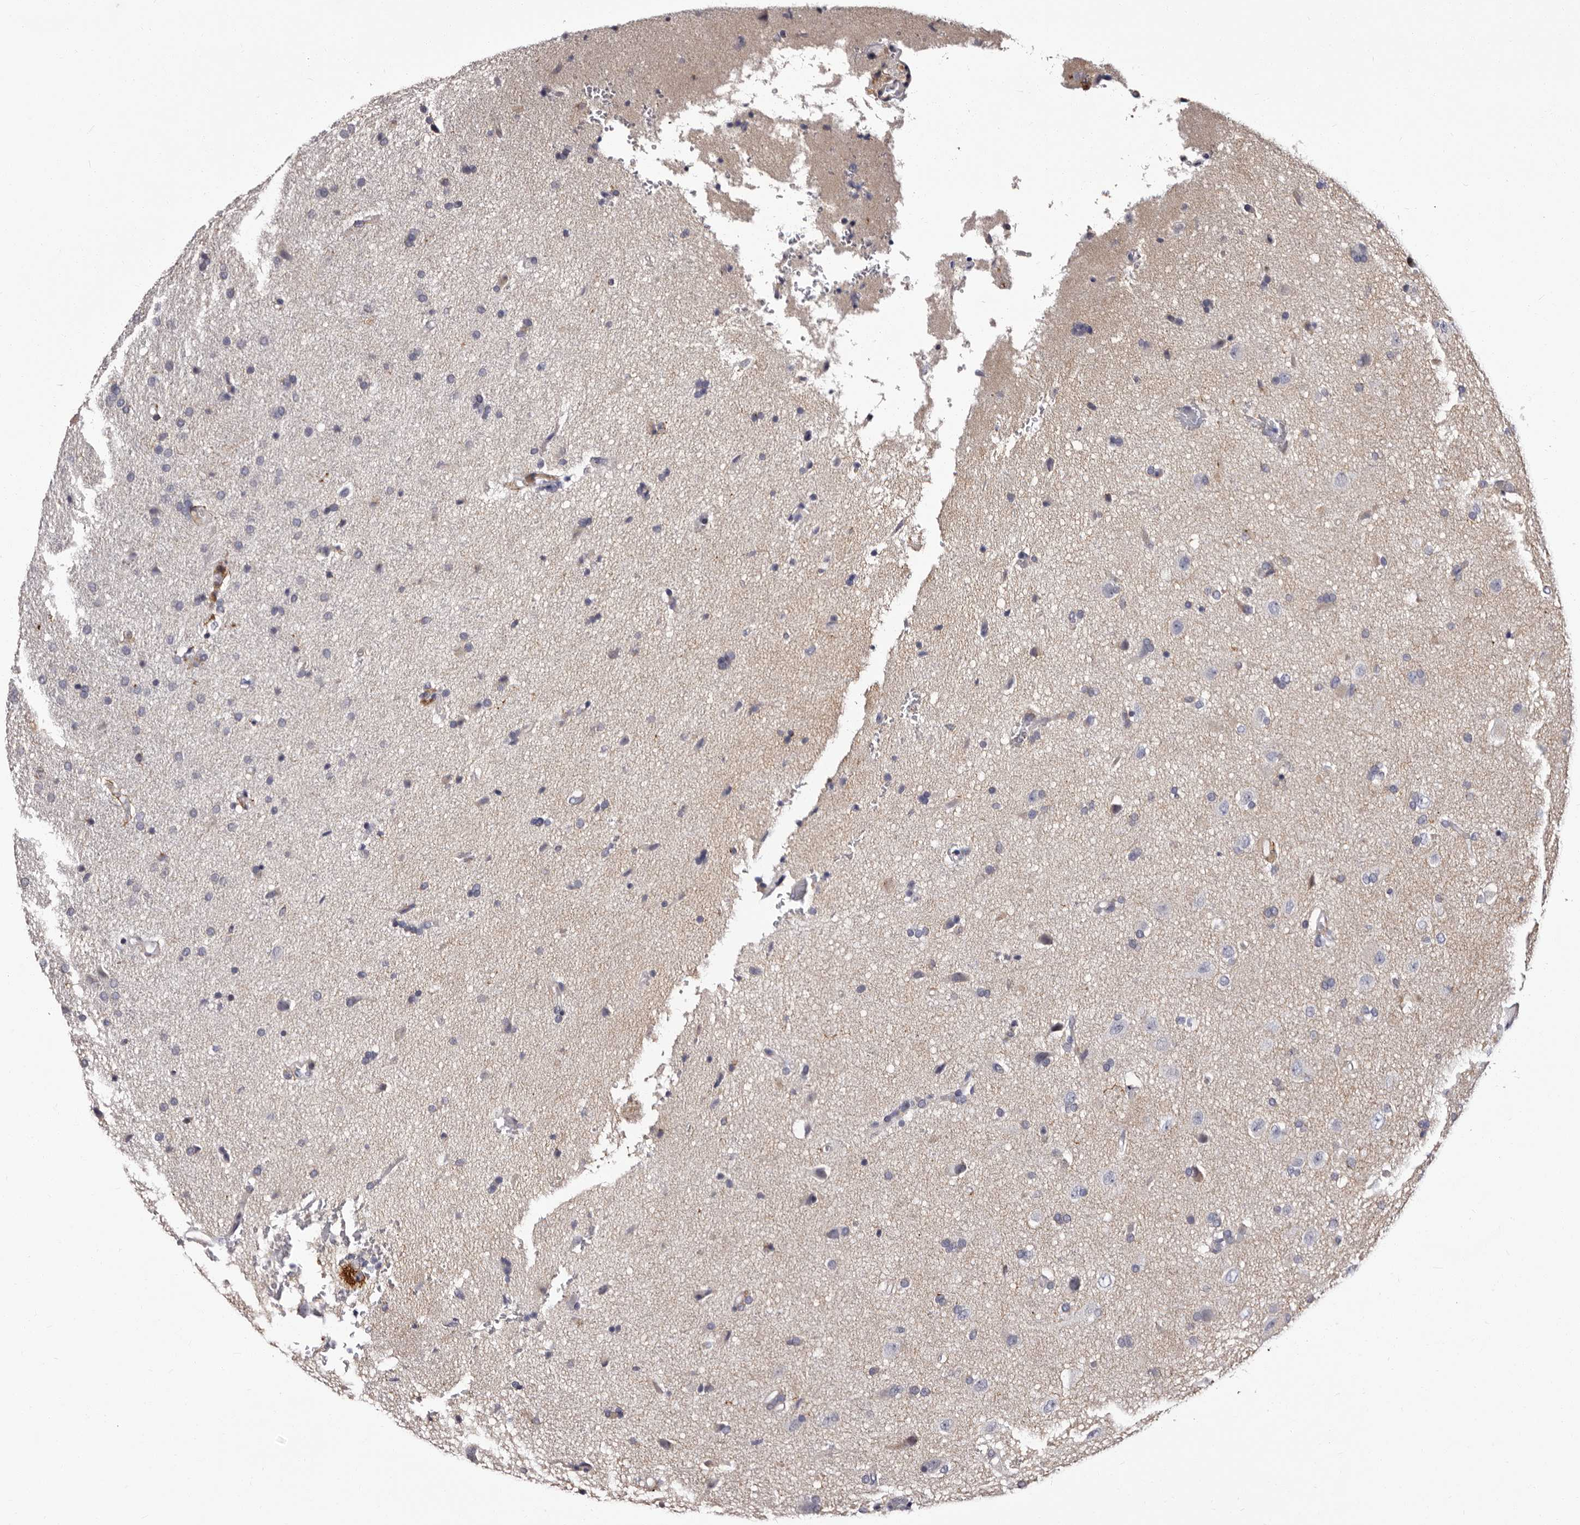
{"staining": {"intensity": "negative", "quantity": "none", "location": "none"}, "tissue": "glioma", "cell_type": "Tumor cells", "image_type": "cancer", "snomed": [{"axis": "morphology", "description": "Glioma, malignant, High grade"}, {"axis": "topography", "description": "Brain"}], "caption": "An image of glioma stained for a protein demonstrates no brown staining in tumor cells.", "gene": "AUNIP", "patient": {"sex": "male", "age": 72}}